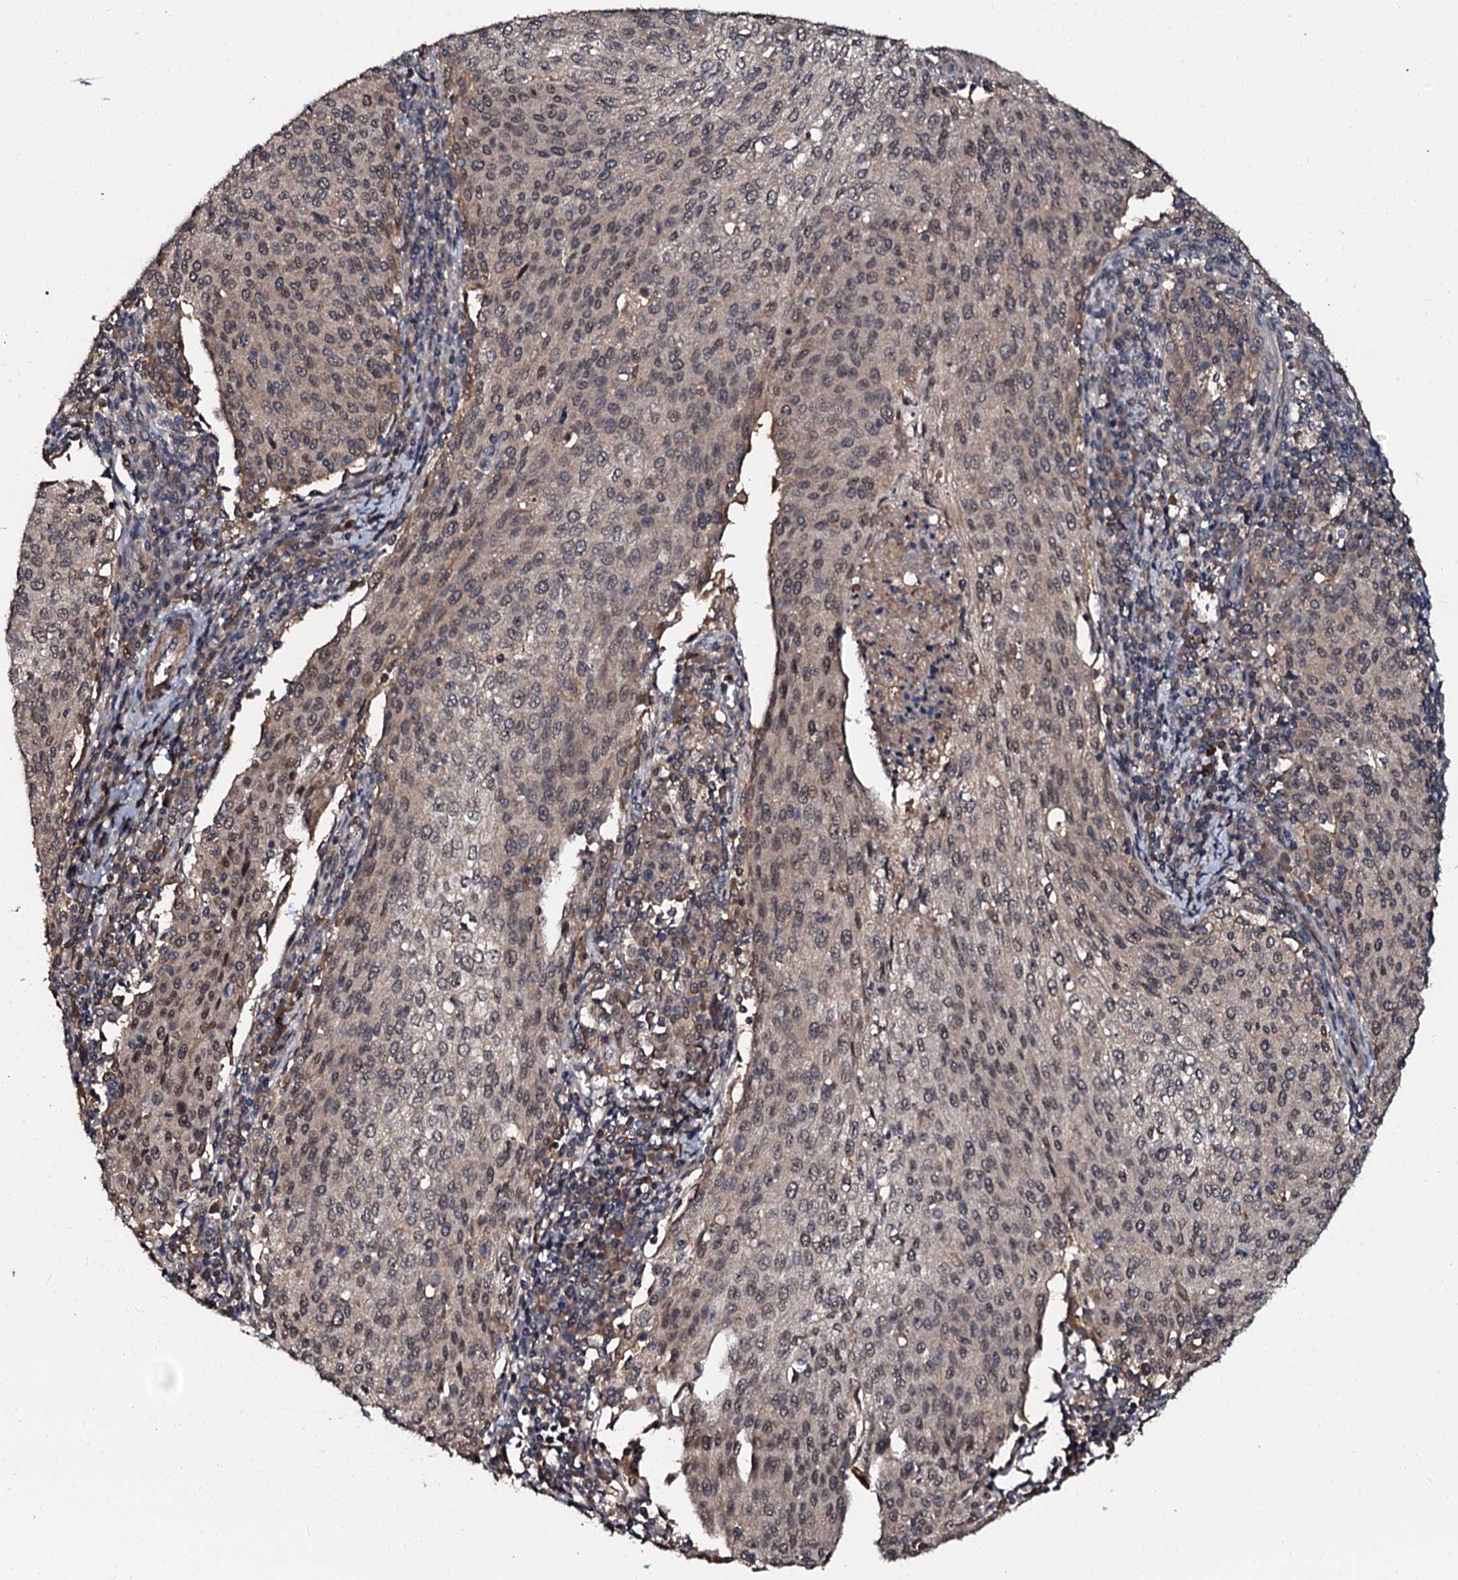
{"staining": {"intensity": "weak", "quantity": "25%-75%", "location": "cytoplasmic/membranous,nuclear"}, "tissue": "cervical cancer", "cell_type": "Tumor cells", "image_type": "cancer", "snomed": [{"axis": "morphology", "description": "Squamous cell carcinoma, NOS"}, {"axis": "topography", "description": "Cervix"}], "caption": "Brown immunohistochemical staining in cervical cancer (squamous cell carcinoma) reveals weak cytoplasmic/membranous and nuclear expression in about 25%-75% of tumor cells. Ihc stains the protein of interest in brown and the nuclei are stained blue.", "gene": "N4BP1", "patient": {"sex": "female", "age": 46}}